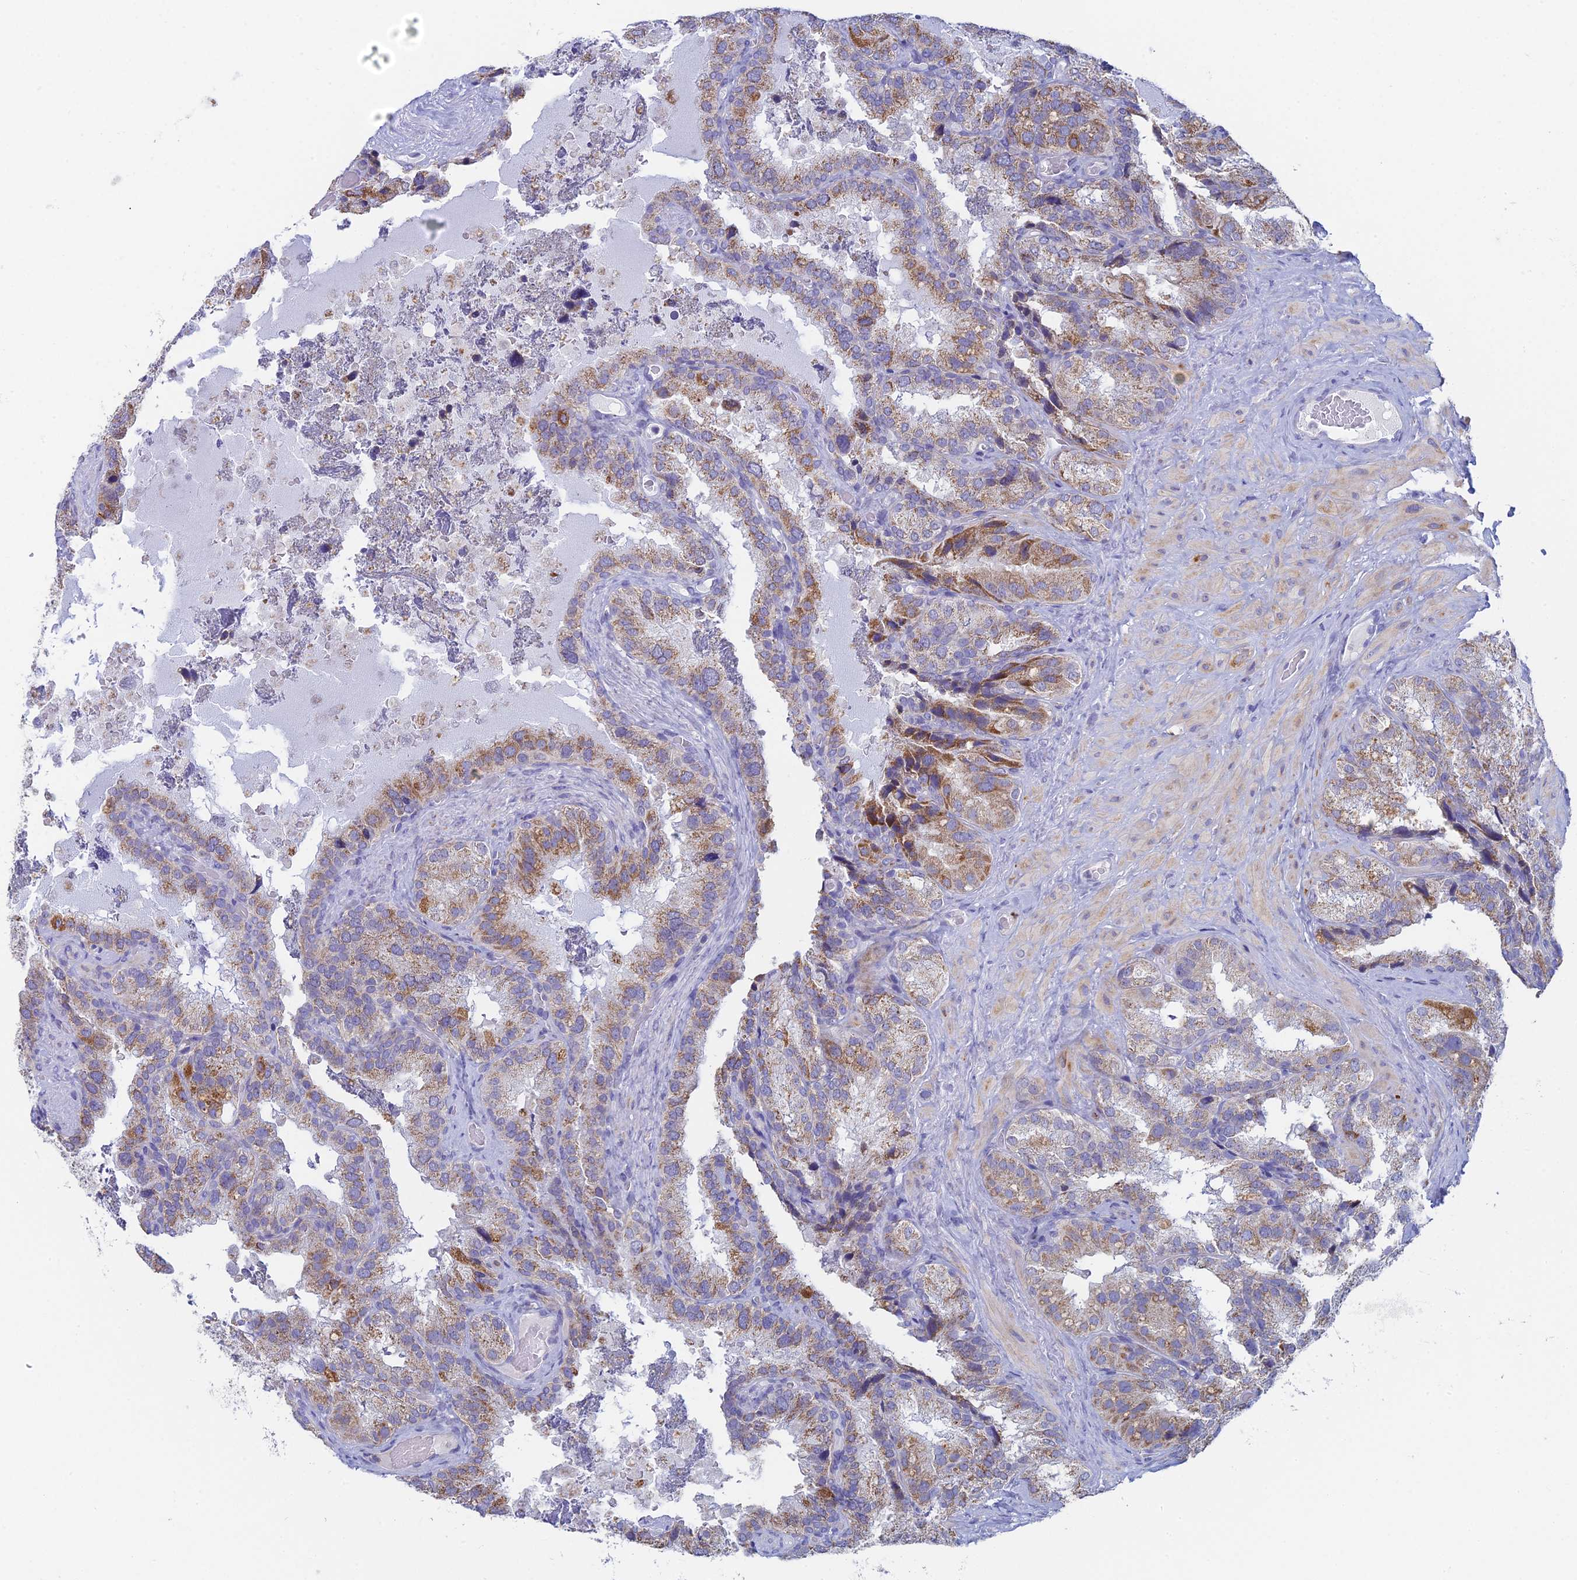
{"staining": {"intensity": "moderate", "quantity": "25%-75%", "location": "cytoplasmic/membranous"}, "tissue": "seminal vesicle", "cell_type": "Glandular cells", "image_type": "normal", "snomed": [{"axis": "morphology", "description": "Normal tissue, NOS"}, {"axis": "topography", "description": "Seminal veicle"}], "caption": "An image showing moderate cytoplasmic/membranous positivity in about 25%-75% of glandular cells in unremarkable seminal vesicle, as visualized by brown immunohistochemical staining.", "gene": "REXO5", "patient": {"sex": "male", "age": 58}}